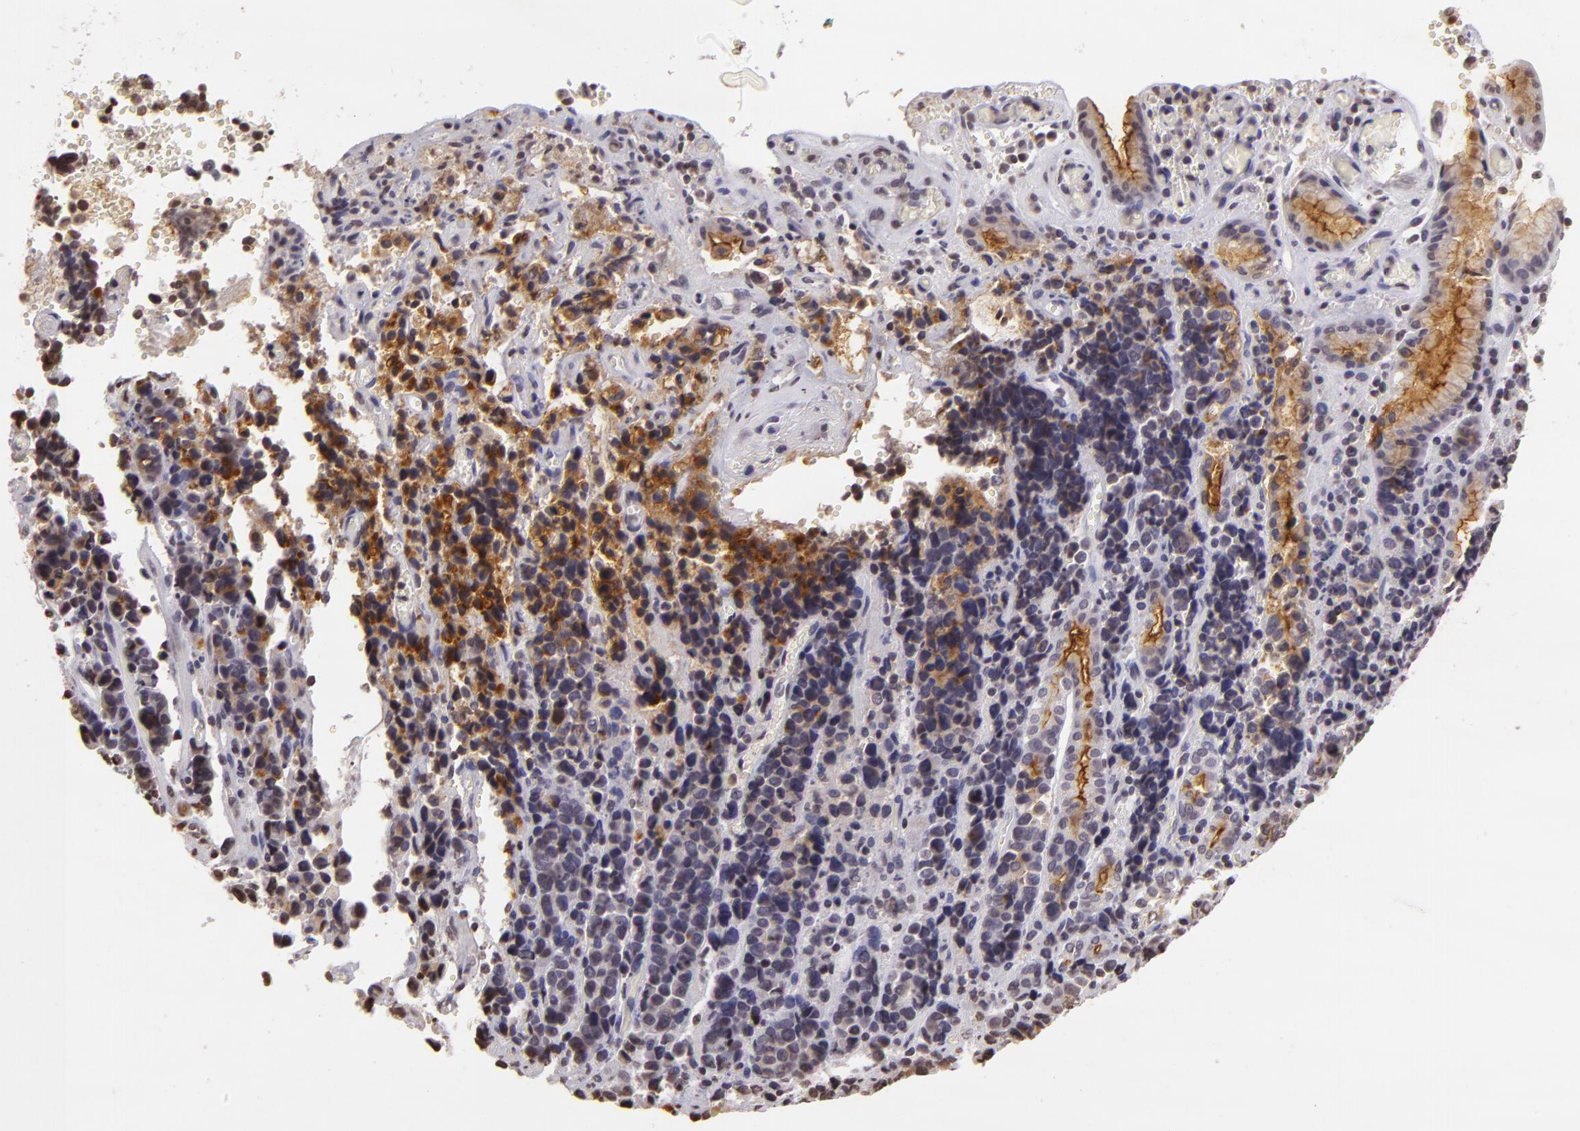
{"staining": {"intensity": "moderate", "quantity": "<25%", "location": "cytoplasmic/membranous"}, "tissue": "stomach cancer", "cell_type": "Tumor cells", "image_type": "cancer", "snomed": [{"axis": "morphology", "description": "Adenocarcinoma, NOS"}, {"axis": "topography", "description": "Stomach, upper"}], "caption": "Protein analysis of stomach cancer tissue shows moderate cytoplasmic/membranous expression in approximately <25% of tumor cells.", "gene": "MUC1", "patient": {"sex": "male", "age": 71}}